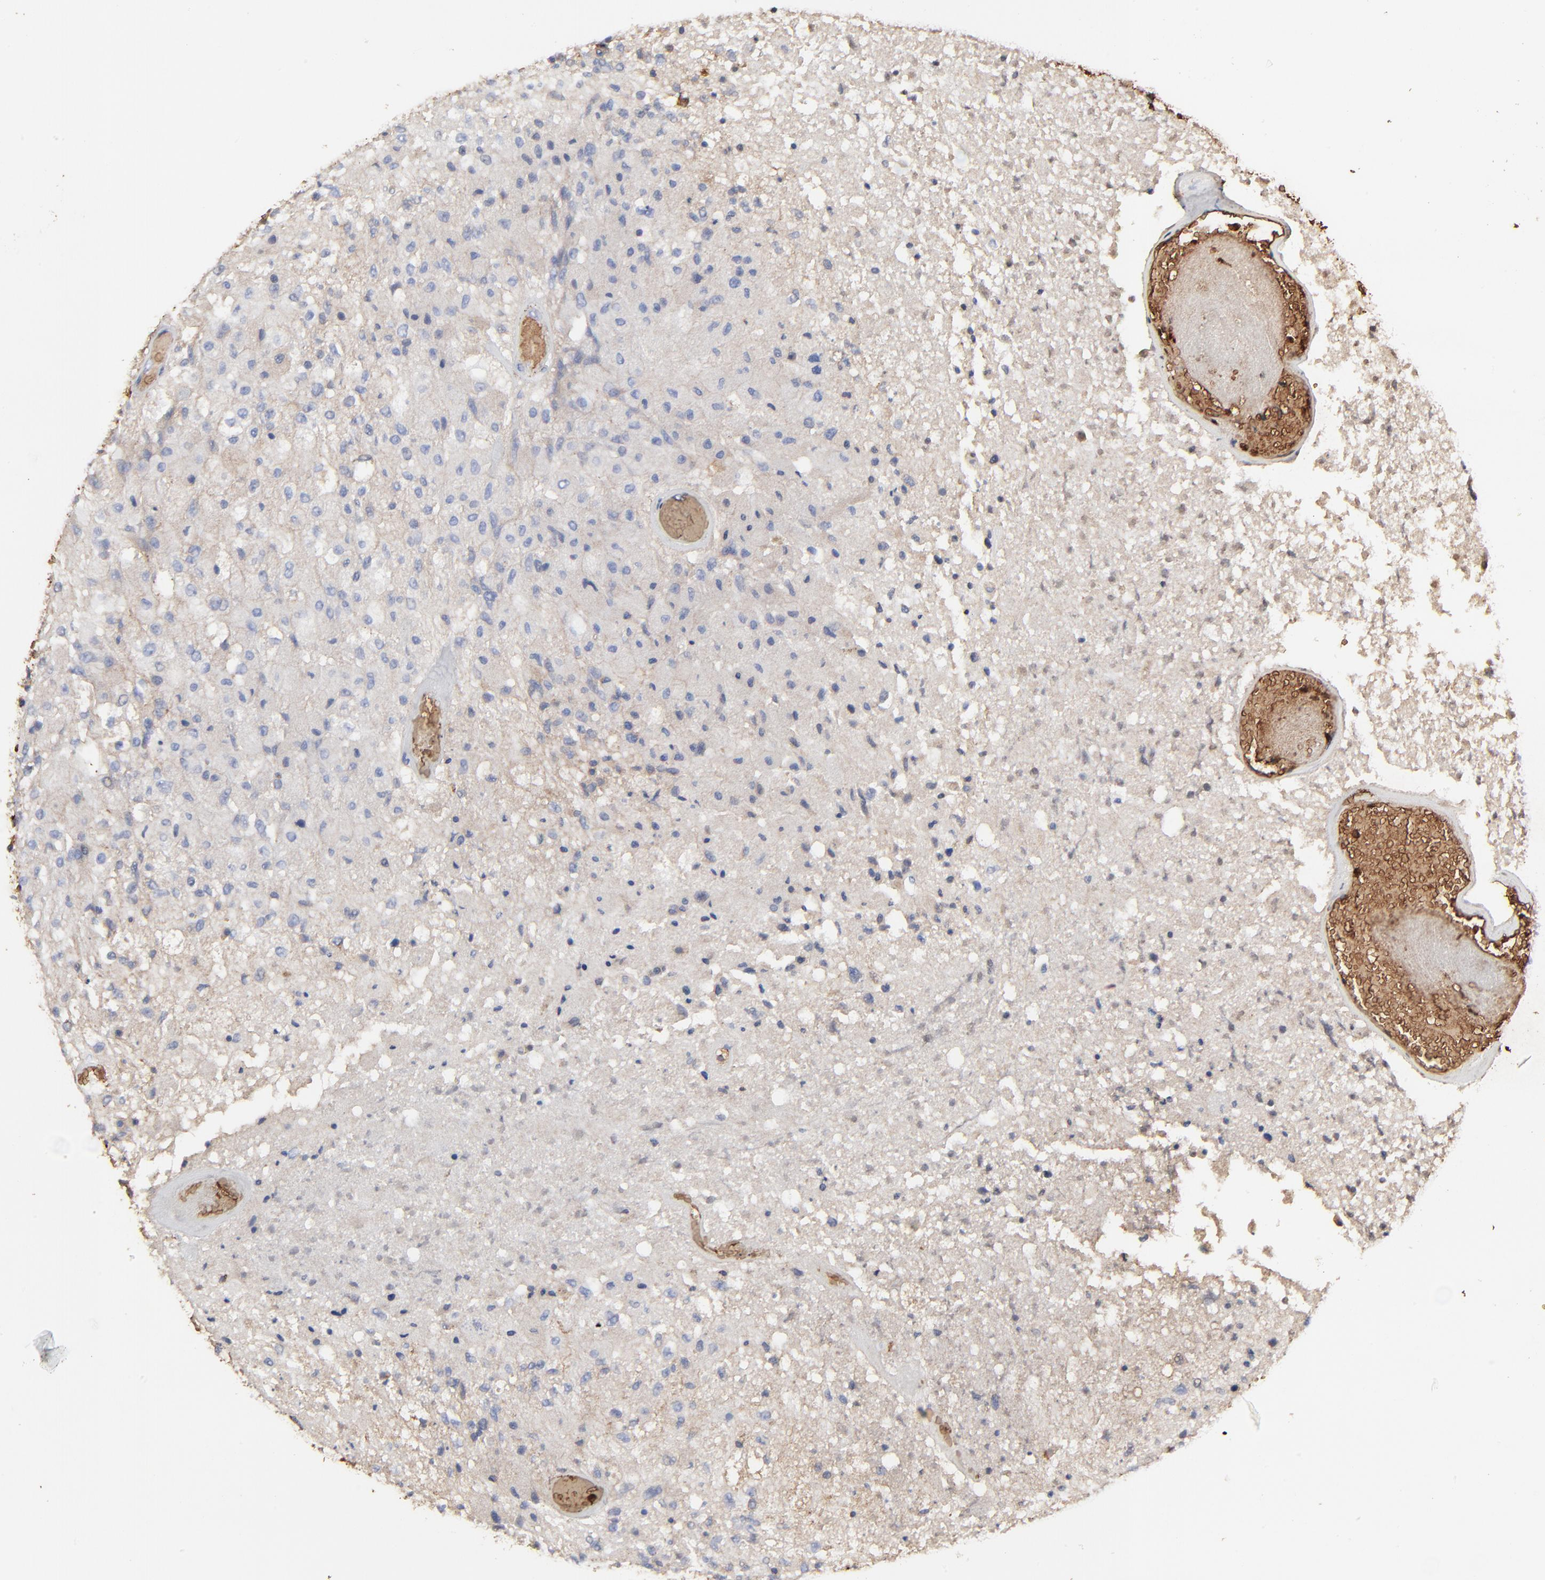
{"staining": {"intensity": "negative", "quantity": "none", "location": "none"}, "tissue": "glioma", "cell_type": "Tumor cells", "image_type": "cancer", "snomed": [{"axis": "morphology", "description": "Normal tissue, NOS"}, {"axis": "morphology", "description": "Glioma, malignant, High grade"}, {"axis": "topography", "description": "Cerebral cortex"}], "caption": "DAB immunohistochemical staining of human glioma exhibits no significant staining in tumor cells.", "gene": "PAG1", "patient": {"sex": "male", "age": 77}}